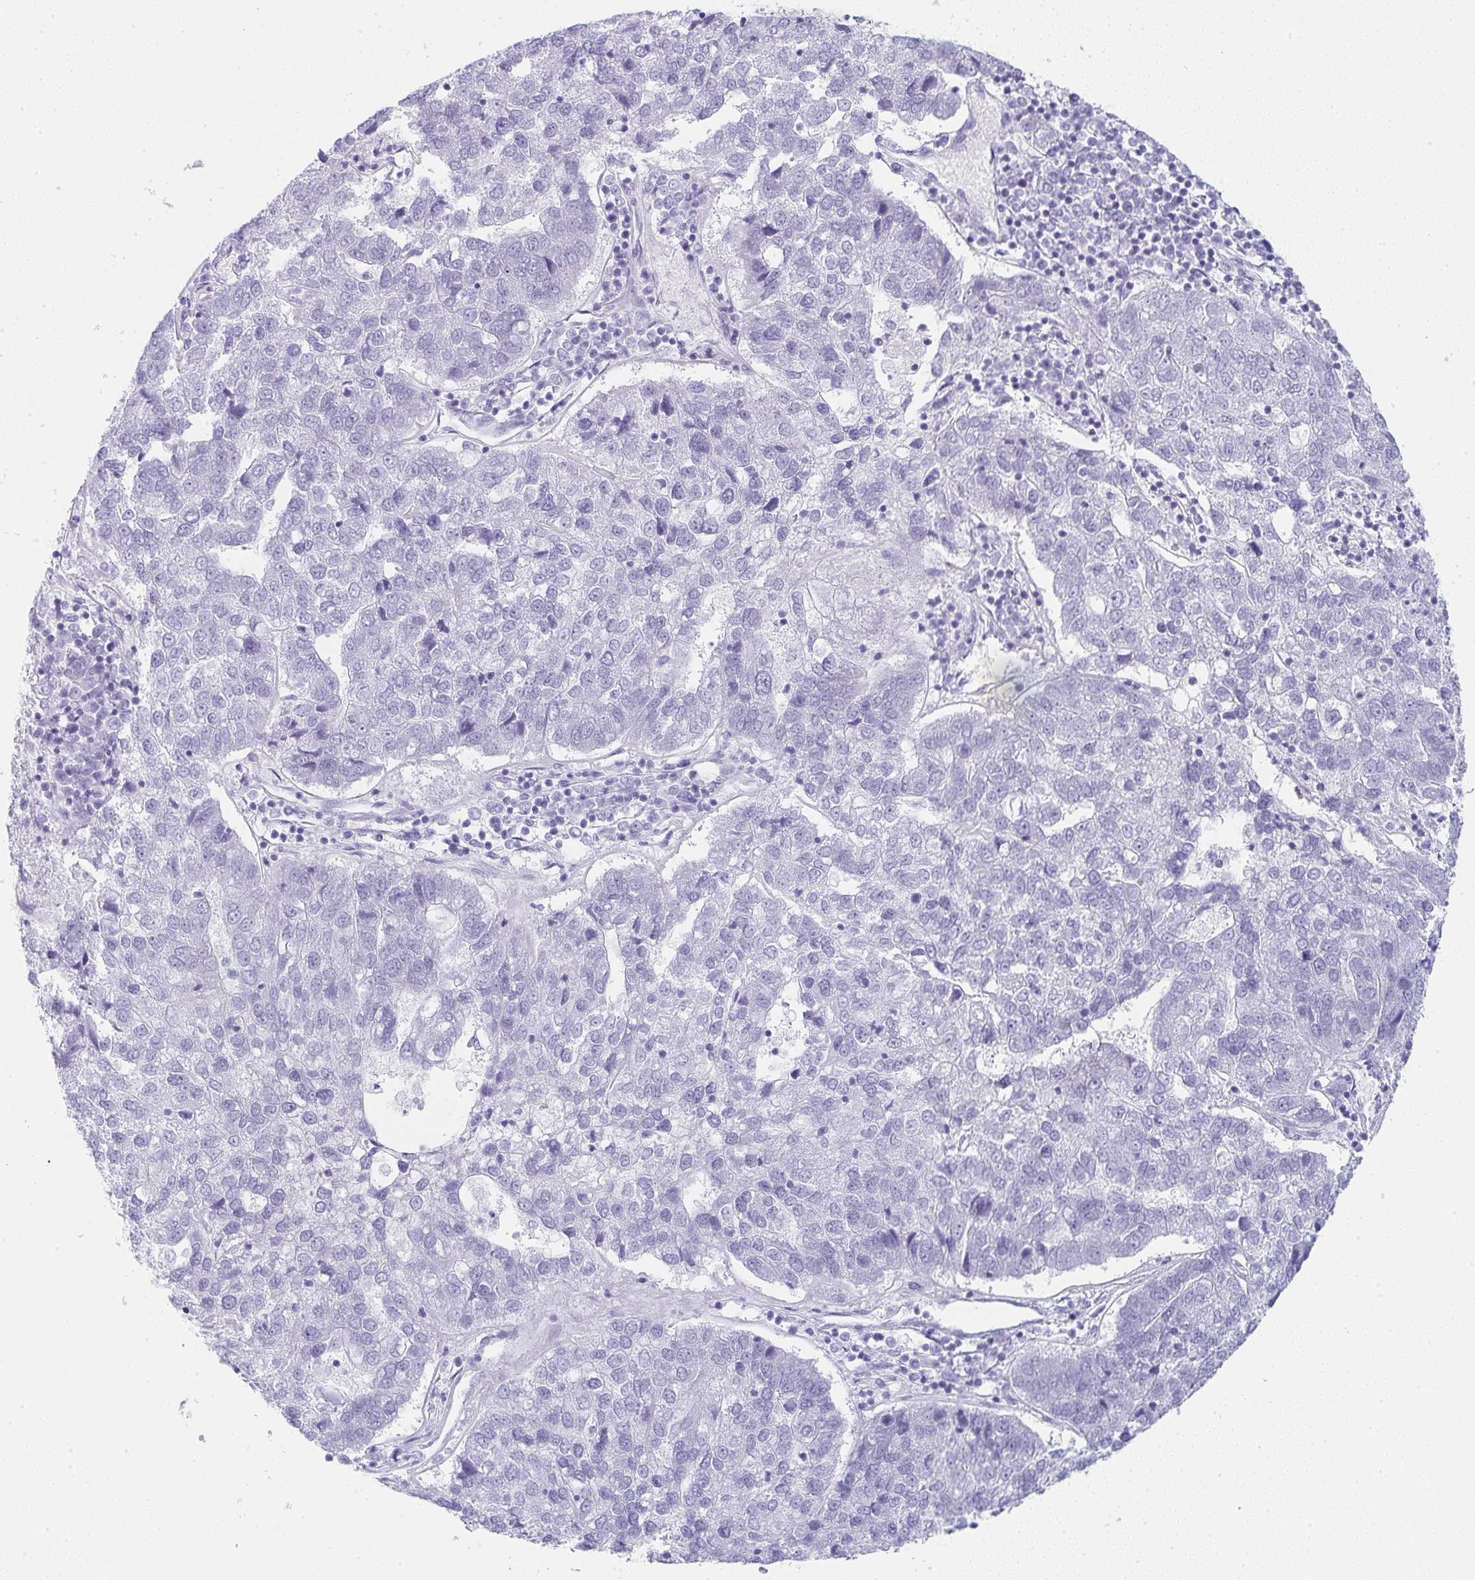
{"staining": {"intensity": "negative", "quantity": "none", "location": "none"}, "tissue": "pancreatic cancer", "cell_type": "Tumor cells", "image_type": "cancer", "snomed": [{"axis": "morphology", "description": "Adenocarcinoma, NOS"}, {"axis": "topography", "description": "Pancreas"}], "caption": "The IHC photomicrograph has no significant staining in tumor cells of adenocarcinoma (pancreatic) tissue.", "gene": "PRND", "patient": {"sex": "female", "age": 61}}